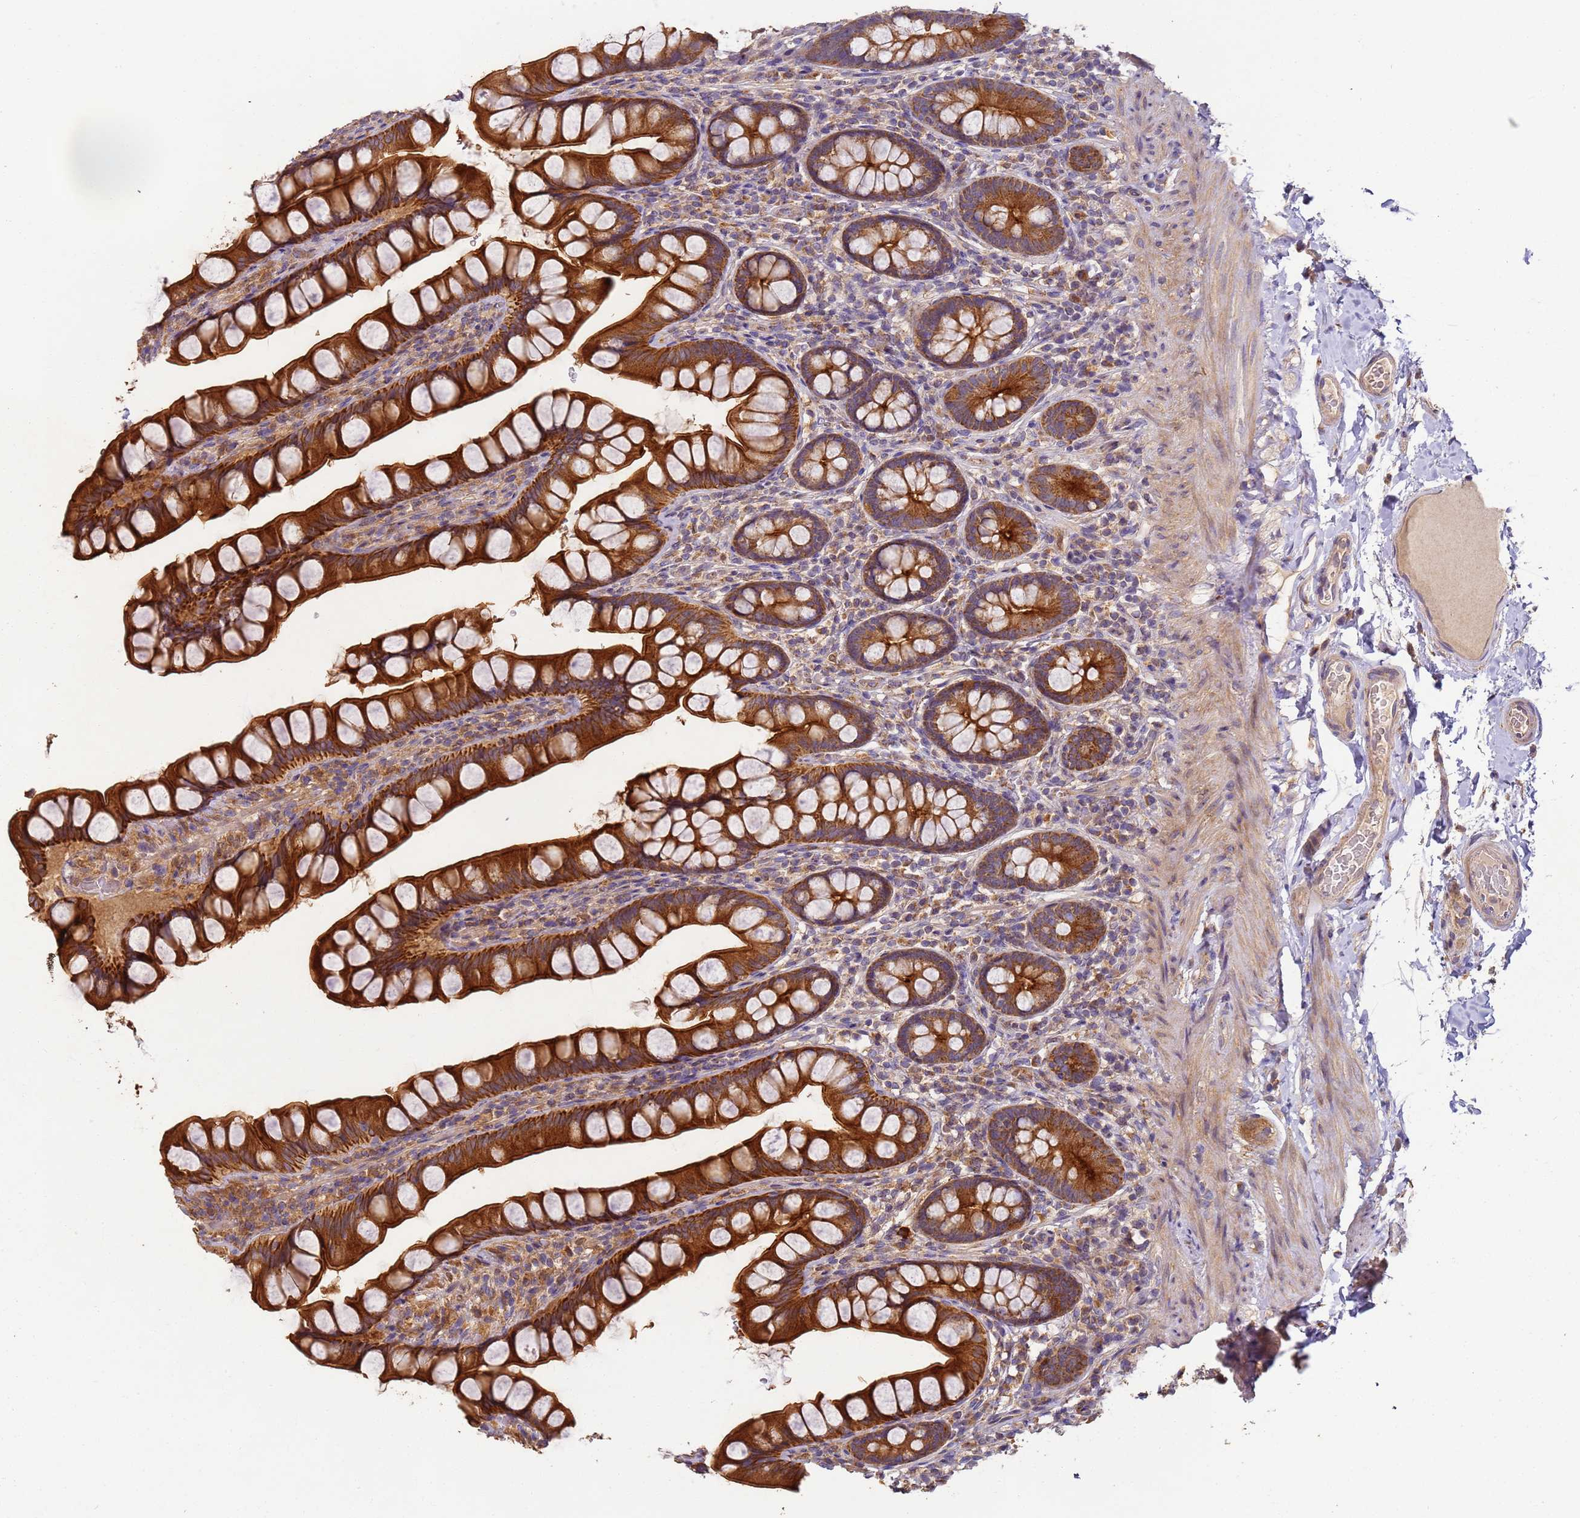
{"staining": {"intensity": "strong", "quantity": ">75%", "location": "cytoplasmic/membranous"}, "tissue": "small intestine", "cell_type": "Glandular cells", "image_type": "normal", "snomed": [{"axis": "morphology", "description": "Normal tissue, NOS"}, {"axis": "topography", "description": "Small intestine"}], "caption": "Brown immunohistochemical staining in benign human small intestine reveals strong cytoplasmic/membranous expression in approximately >75% of glandular cells.", "gene": "TIGAR", "patient": {"sex": "male", "age": 70}}